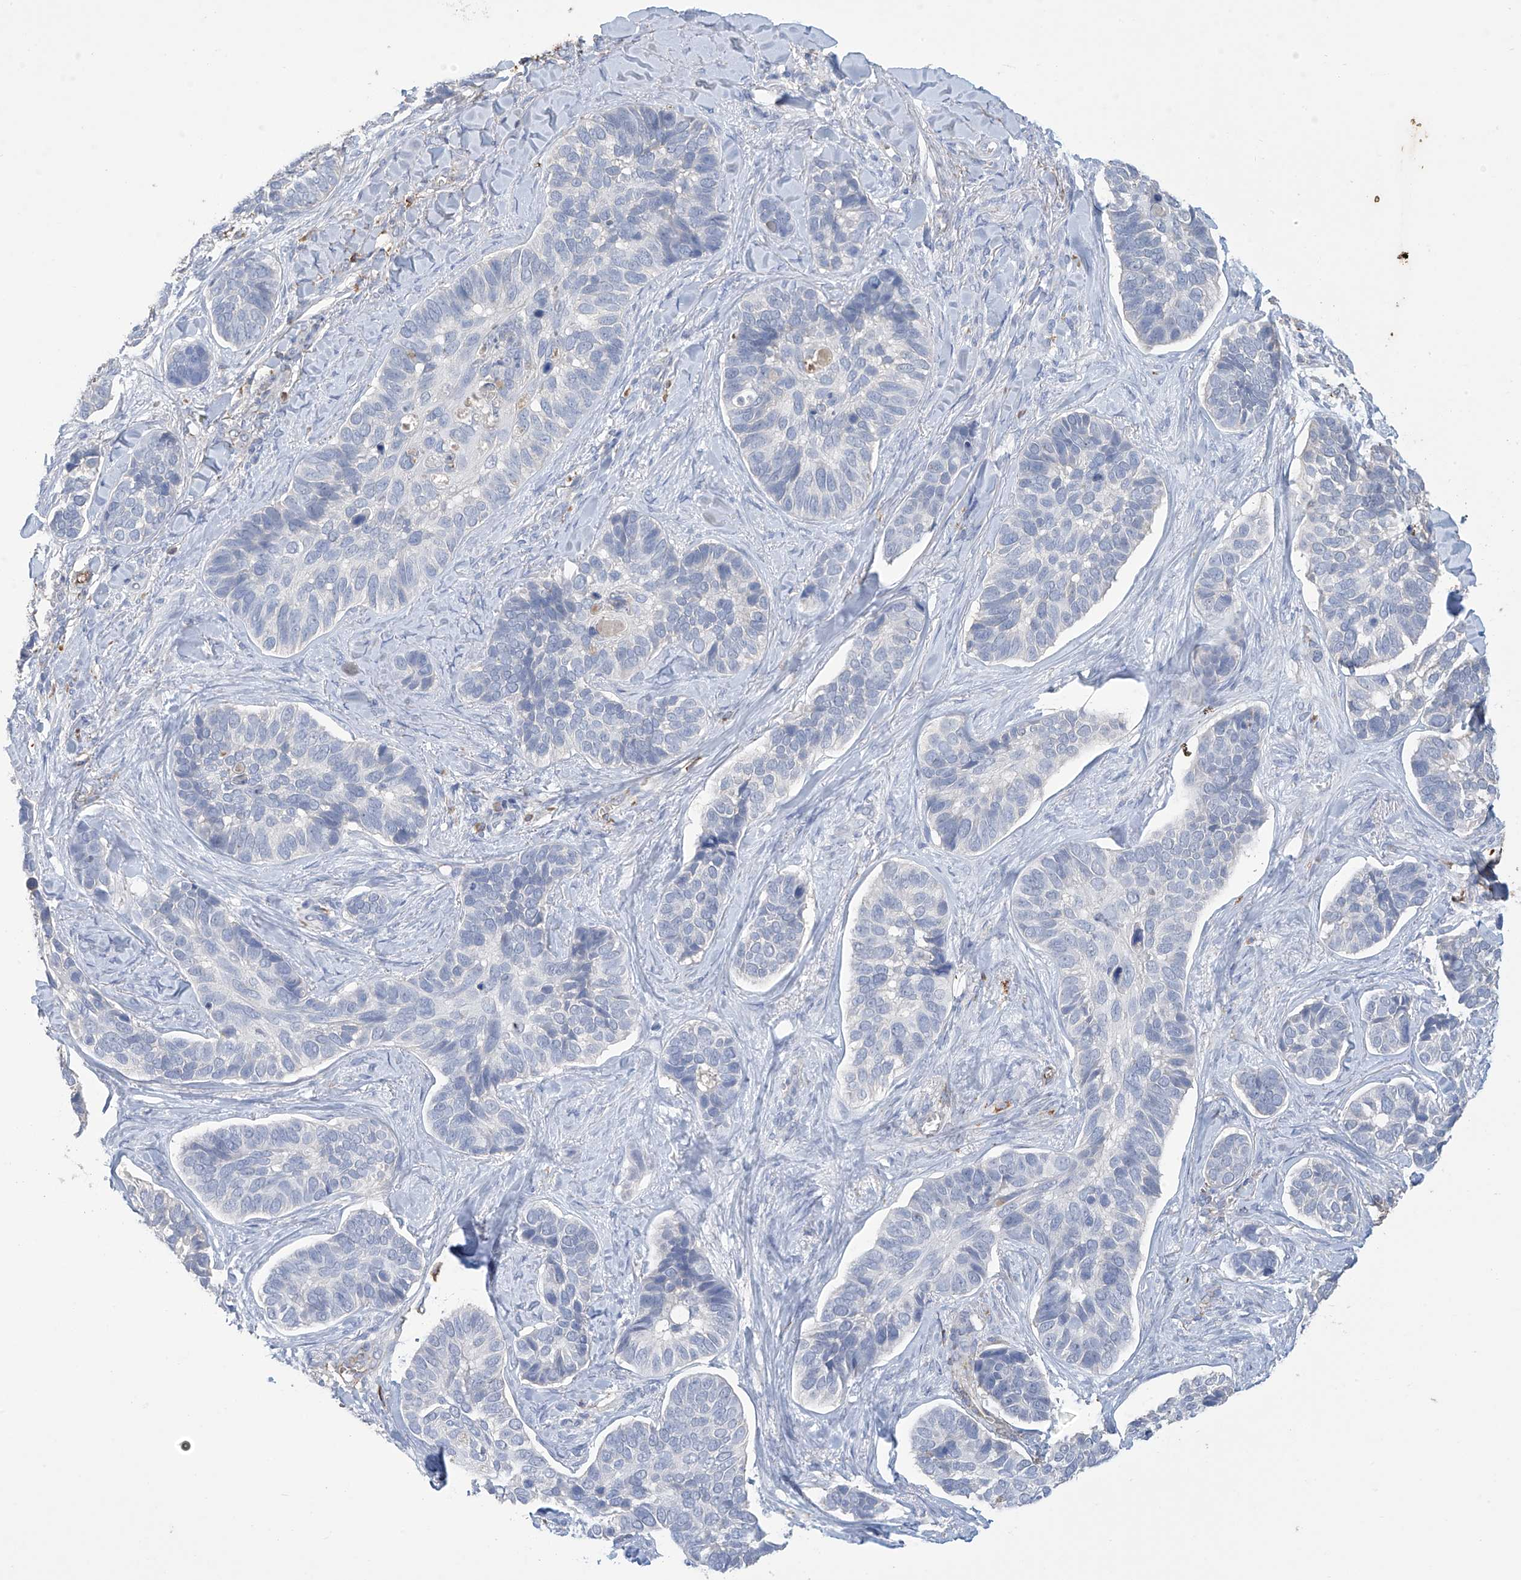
{"staining": {"intensity": "negative", "quantity": "none", "location": "none"}, "tissue": "skin cancer", "cell_type": "Tumor cells", "image_type": "cancer", "snomed": [{"axis": "morphology", "description": "Basal cell carcinoma"}, {"axis": "topography", "description": "Skin"}], "caption": "Tumor cells show no significant positivity in skin cancer (basal cell carcinoma).", "gene": "OGT", "patient": {"sex": "male", "age": 62}}